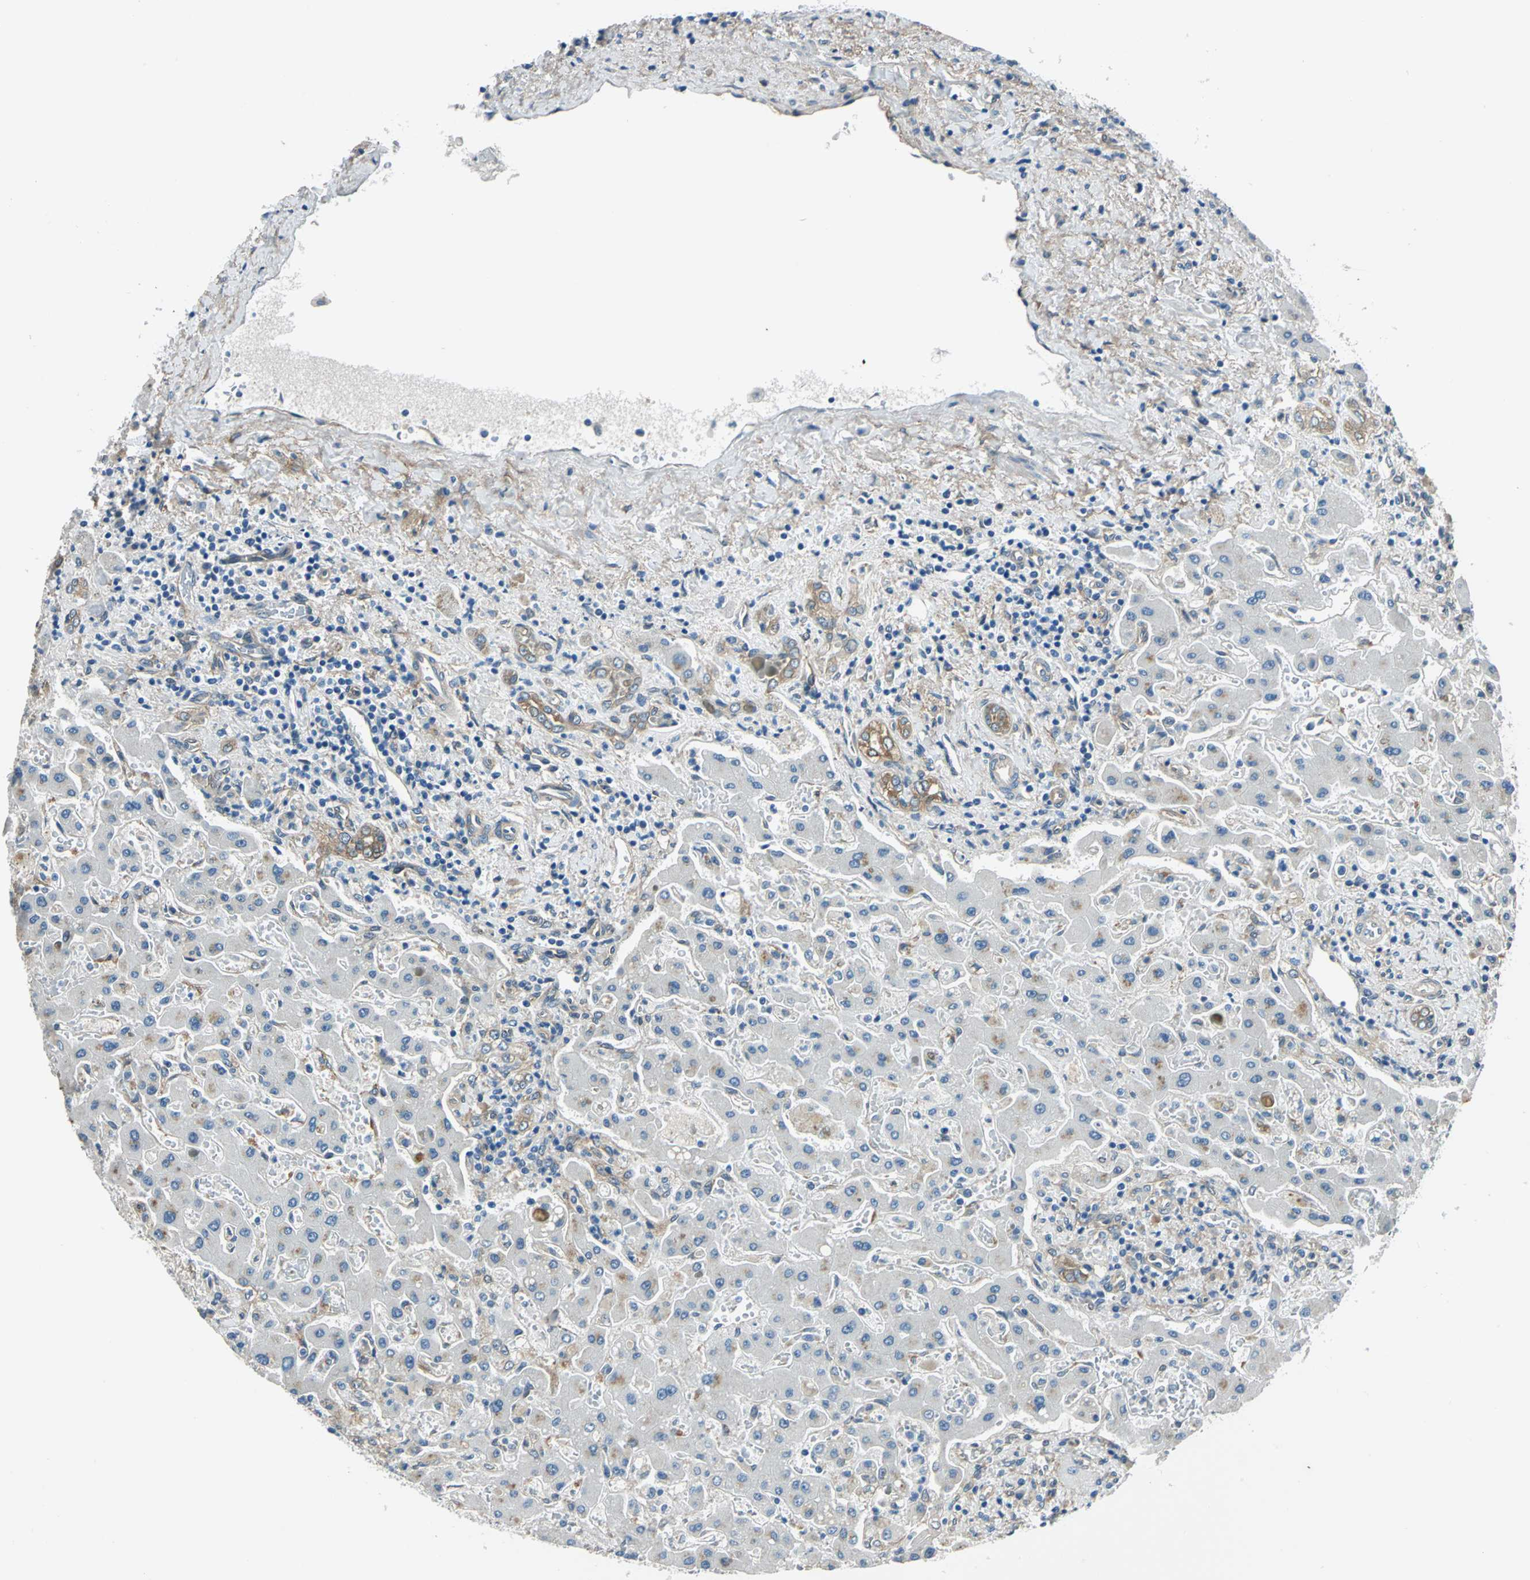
{"staining": {"intensity": "weak", "quantity": "<25%", "location": "cytoplasmic/membranous"}, "tissue": "liver cancer", "cell_type": "Tumor cells", "image_type": "cancer", "snomed": [{"axis": "morphology", "description": "Cholangiocarcinoma"}, {"axis": "topography", "description": "Liver"}], "caption": "Immunohistochemistry photomicrograph of human cholangiocarcinoma (liver) stained for a protein (brown), which reveals no expression in tumor cells. (Brightfield microscopy of DAB (3,3'-diaminobenzidine) immunohistochemistry at high magnification).", "gene": "CDC42EP1", "patient": {"sex": "male", "age": 50}}